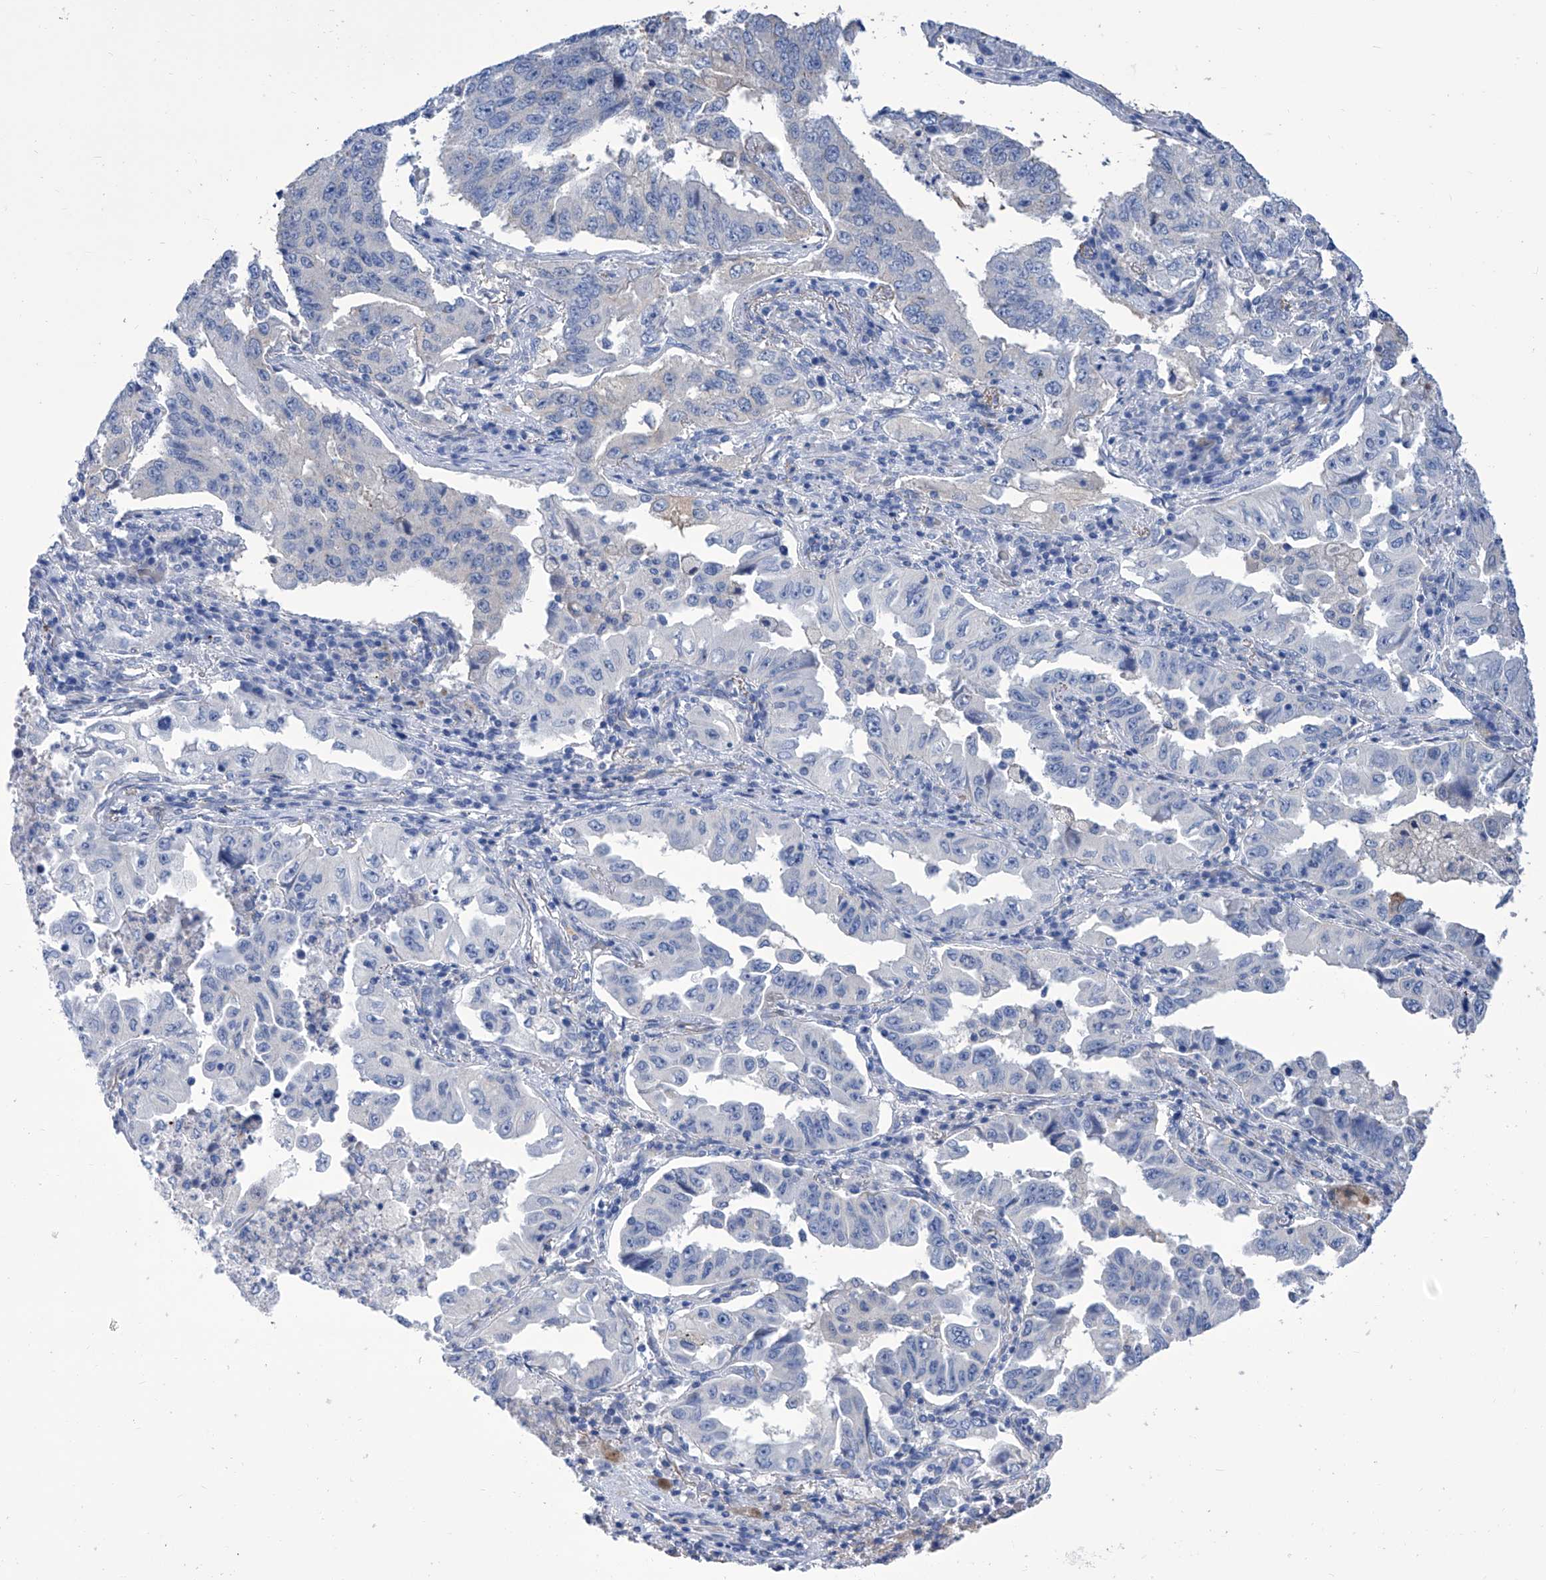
{"staining": {"intensity": "negative", "quantity": "none", "location": "none"}, "tissue": "lung cancer", "cell_type": "Tumor cells", "image_type": "cancer", "snomed": [{"axis": "morphology", "description": "Adenocarcinoma, NOS"}, {"axis": "topography", "description": "Lung"}], "caption": "An IHC image of lung cancer is shown. There is no staining in tumor cells of lung cancer.", "gene": "SMS", "patient": {"sex": "female", "age": 51}}